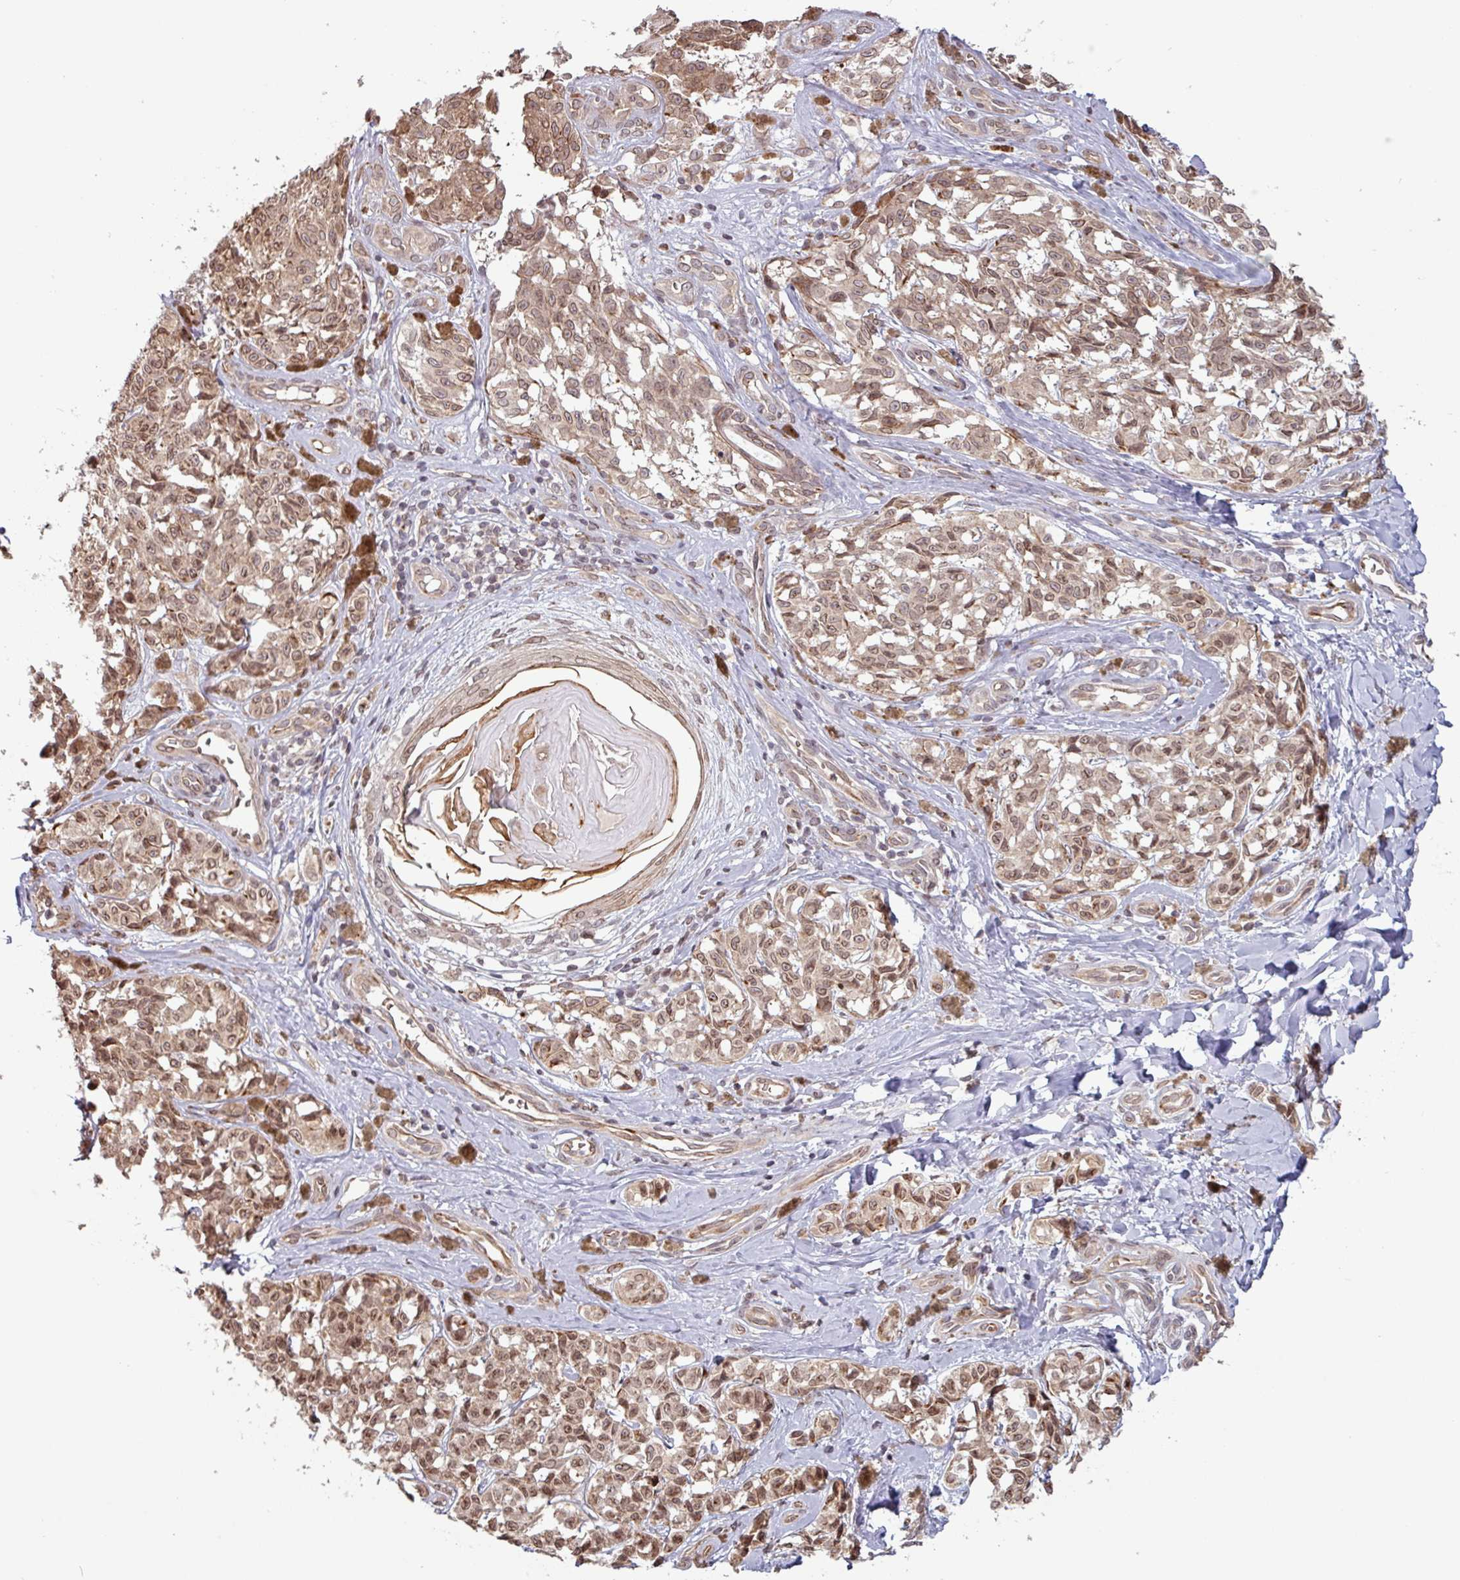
{"staining": {"intensity": "moderate", "quantity": "25%-75%", "location": "nuclear"}, "tissue": "melanoma", "cell_type": "Tumor cells", "image_type": "cancer", "snomed": [{"axis": "morphology", "description": "Malignant melanoma, NOS"}, {"axis": "topography", "description": "Skin"}], "caption": "A micrograph of melanoma stained for a protein reveals moderate nuclear brown staining in tumor cells.", "gene": "RBM4B", "patient": {"sex": "female", "age": 65}}